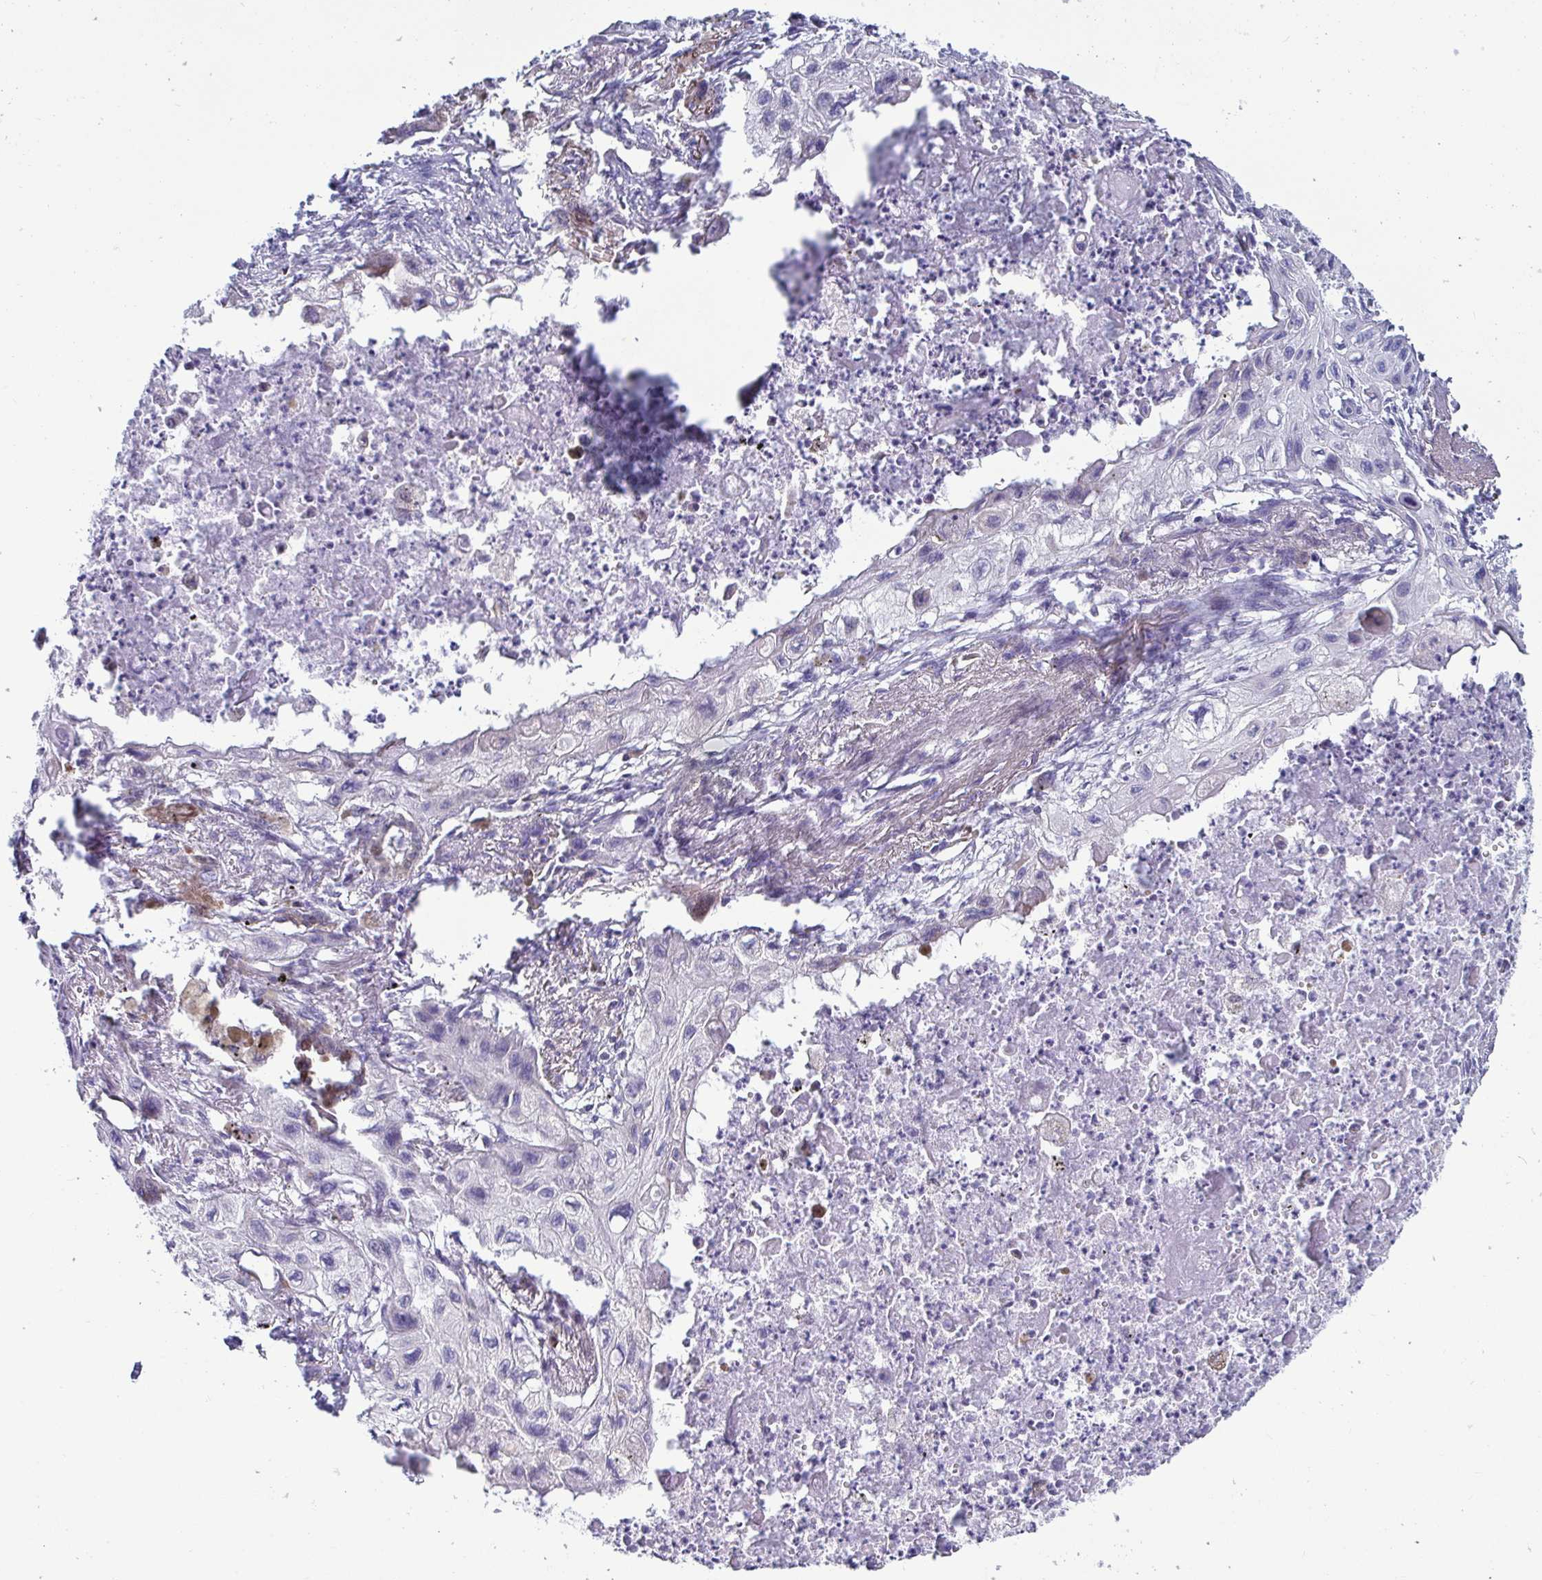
{"staining": {"intensity": "negative", "quantity": "none", "location": "none"}, "tissue": "lung cancer", "cell_type": "Tumor cells", "image_type": "cancer", "snomed": [{"axis": "morphology", "description": "Squamous cell carcinoma, NOS"}, {"axis": "topography", "description": "Lung"}], "caption": "Immunohistochemistry histopathology image of neoplastic tissue: human lung cancer stained with DAB displays no significant protein positivity in tumor cells.", "gene": "TFPI2", "patient": {"sex": "male", "age": 71}}